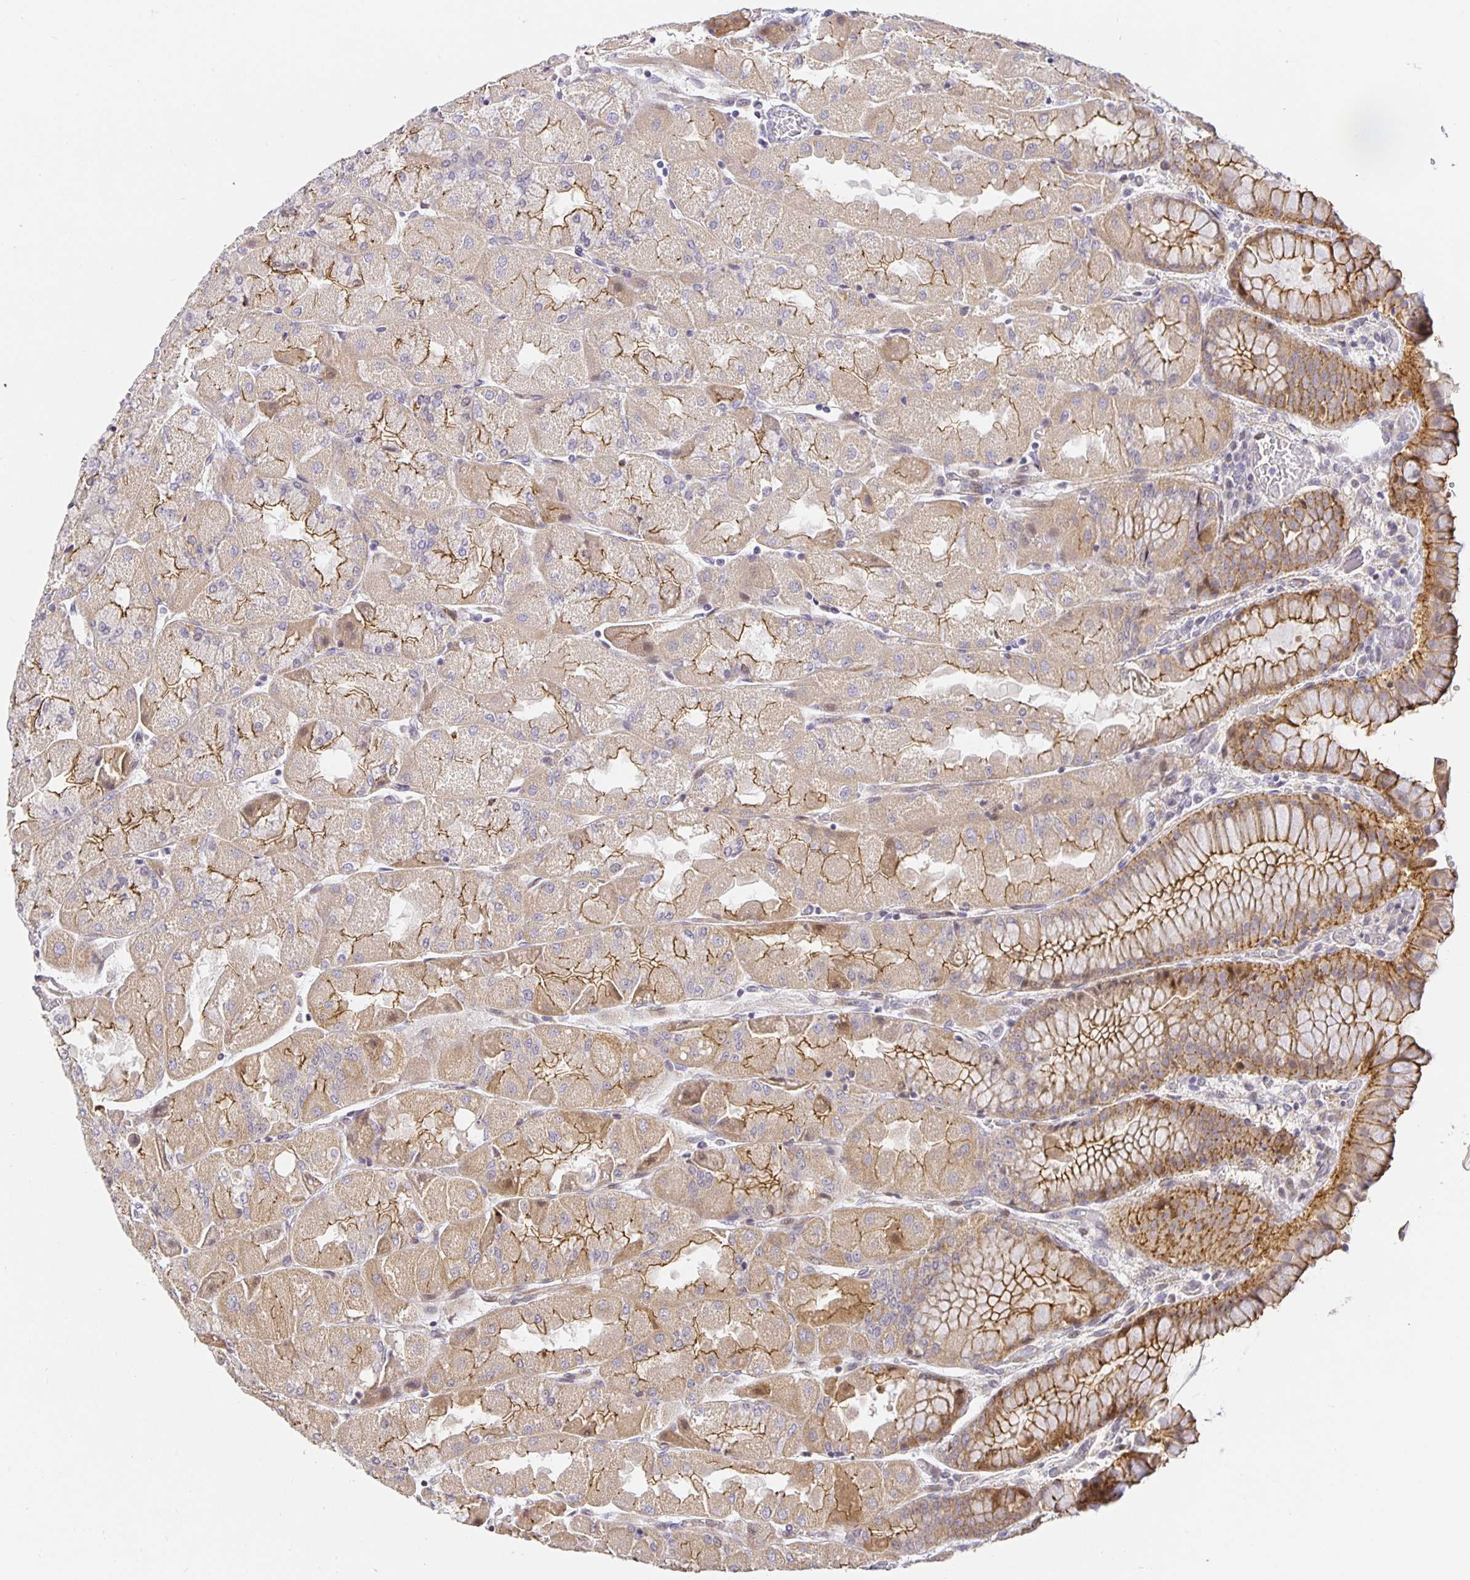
{"staining": {"intensity": "moderate", "quantity": ">75%", "location": "cytoplasmic/membranous"}, "tissue": "stomach", "cell_type": "Glandular cells", "image_type": "normal", "snomed": [{"axis": "morphology", "description": "Normal tissue, NOS"}, {"axis": "topography", "description": "Stomach"}], "caption": "Approximately >75% of glandular cells in unremarkable human stomach demonstrate moderate cytoplasmic/membranous protein positivity as visualized by brown immunohistochemical staining.", "gene": "TJP3", "patient": {"sex": "female", "age": 61}}